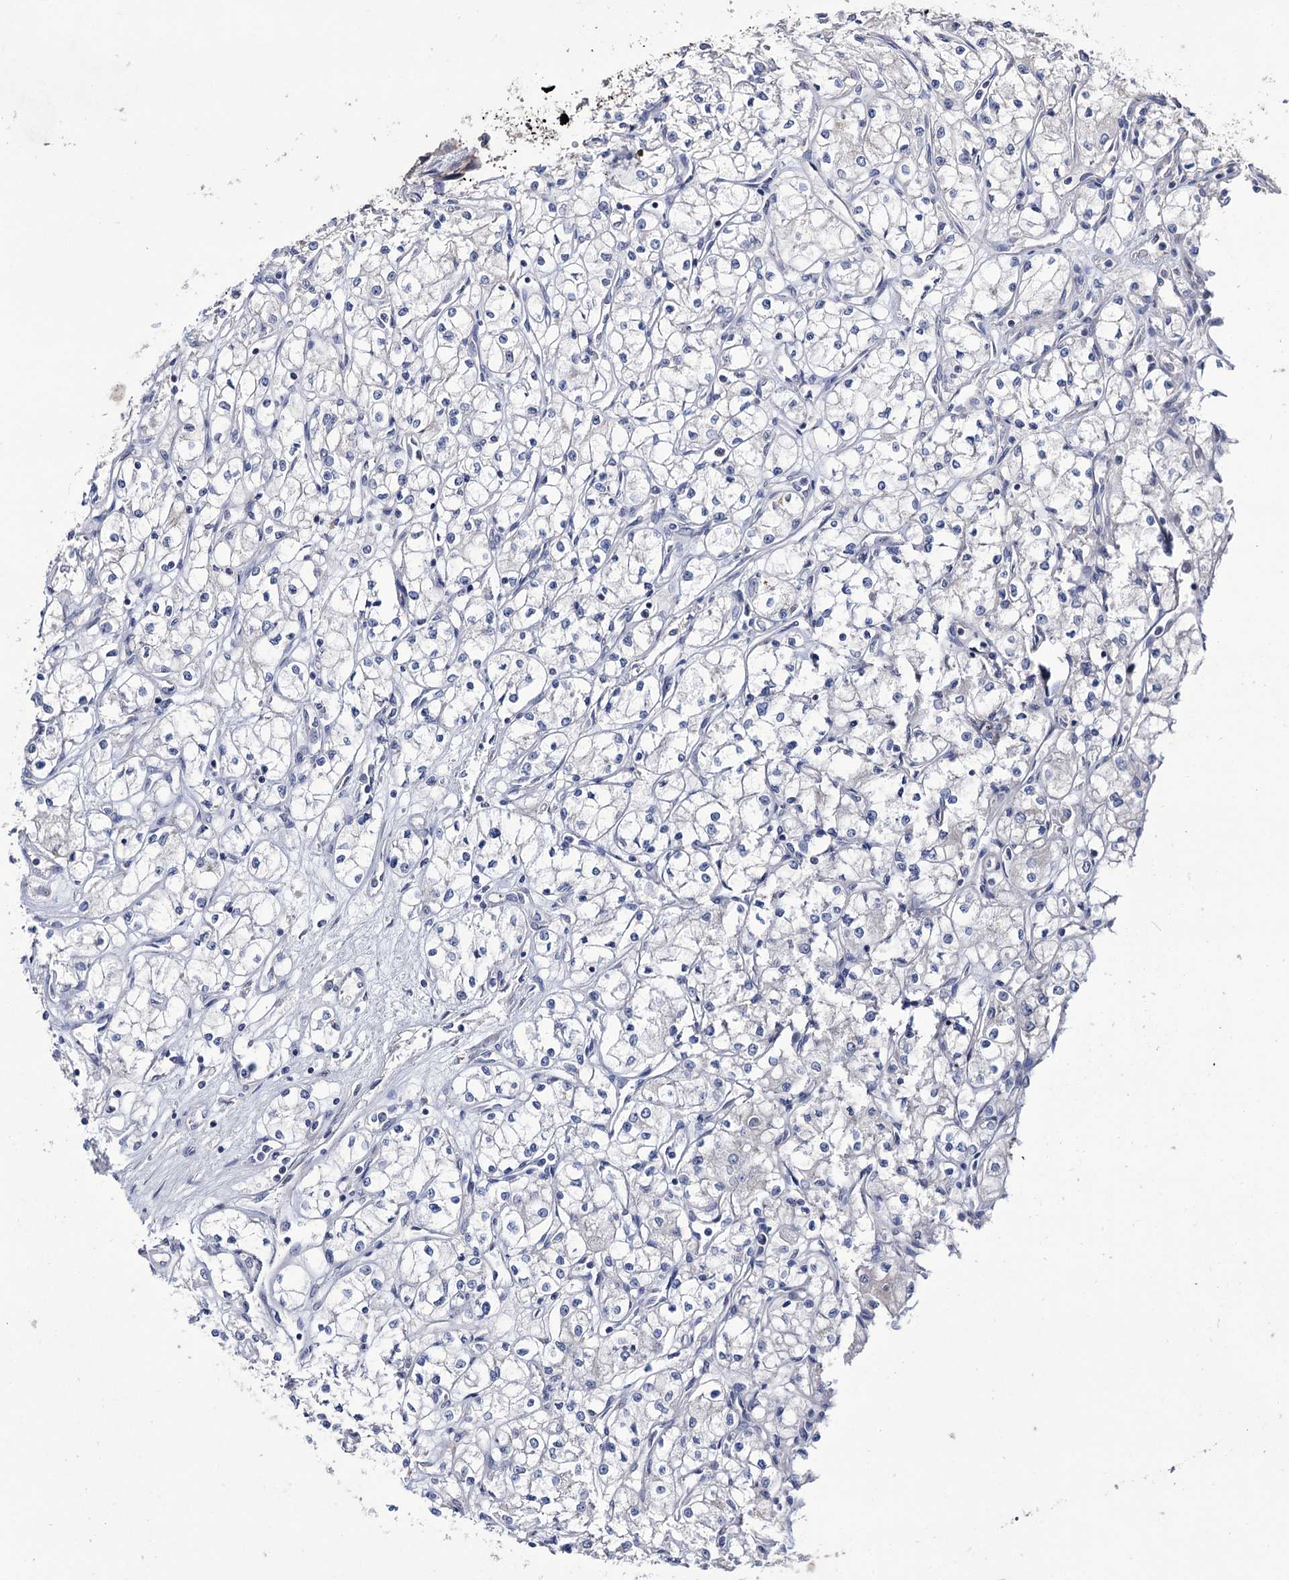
{"staining": {"intensity": "negative", "quantity": "none", "location": "none"}, "tissue": "renal cancer", "cell_type": "Tumor cells", "image_type": "cancer", "snomed": [{"axis": "morphology", "description": "Adenocarcinoma, NOS"}, {"axis": "topography", "description": "Kidney"}], "caption": "Human renal adenocarcinoma stained for a protein using IHC exhibits no staining in tumor cells.", "gene": "EPB41L5", "patient": {"sex": "male", "age": 59}}